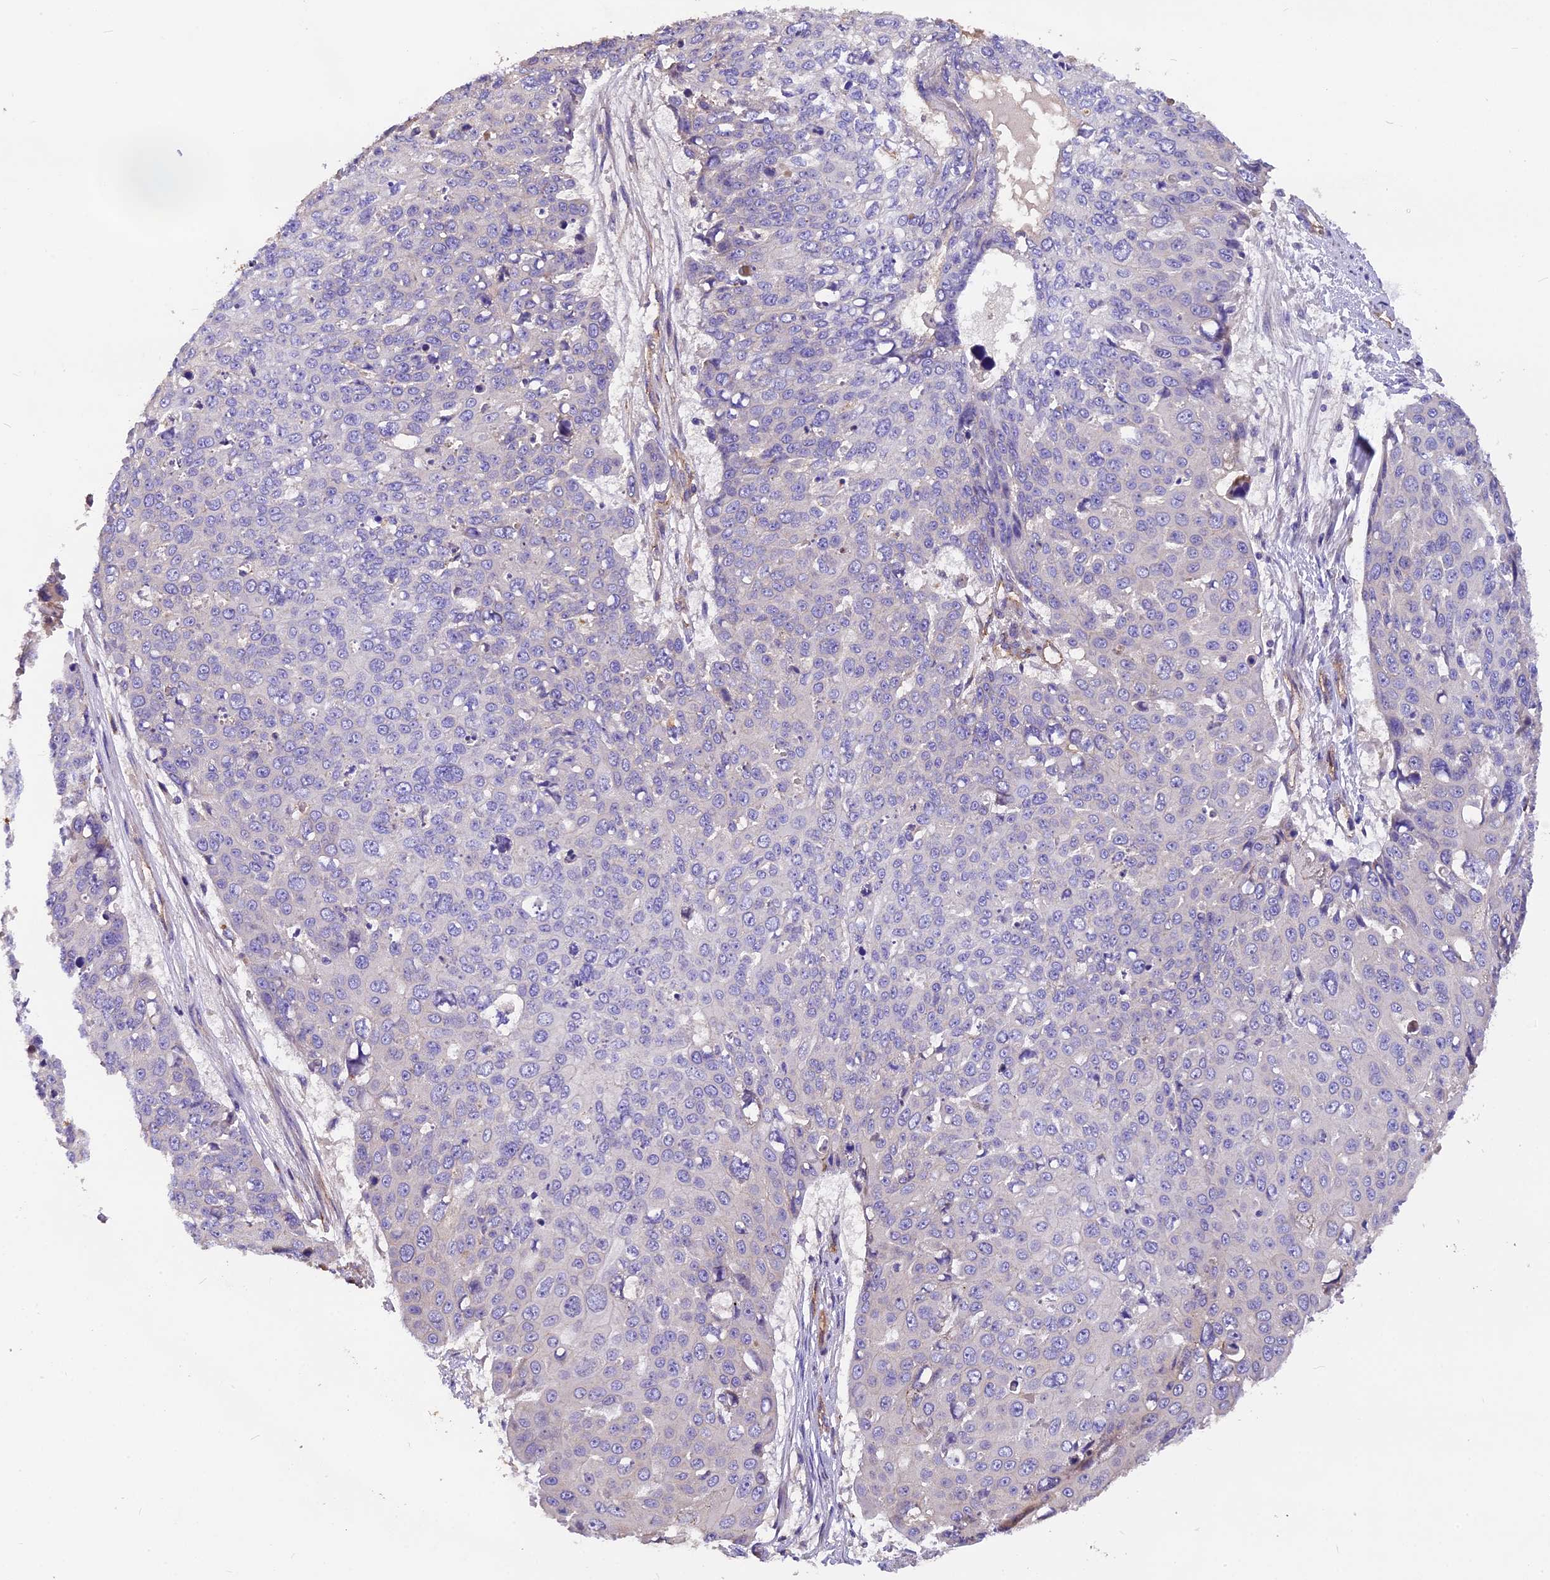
{"staining": {"intensity": "negative", "quantity": "none", "location": "none"}, "tissue": "skin cancer", "cell_type": "Tumor cells", "image_type": "cancer", "snomed": [{"axis": "morphology", "description": "Squamous cell carcinoma, NOS"}, {"axis": "topography", "description": "Skin"}], "caption": "Tumor cells are negative for brown protein staining in squamous cell carcinoma (skin).", "gene": "ERMARD", "patient": {"sex": "male", "age": 71}}